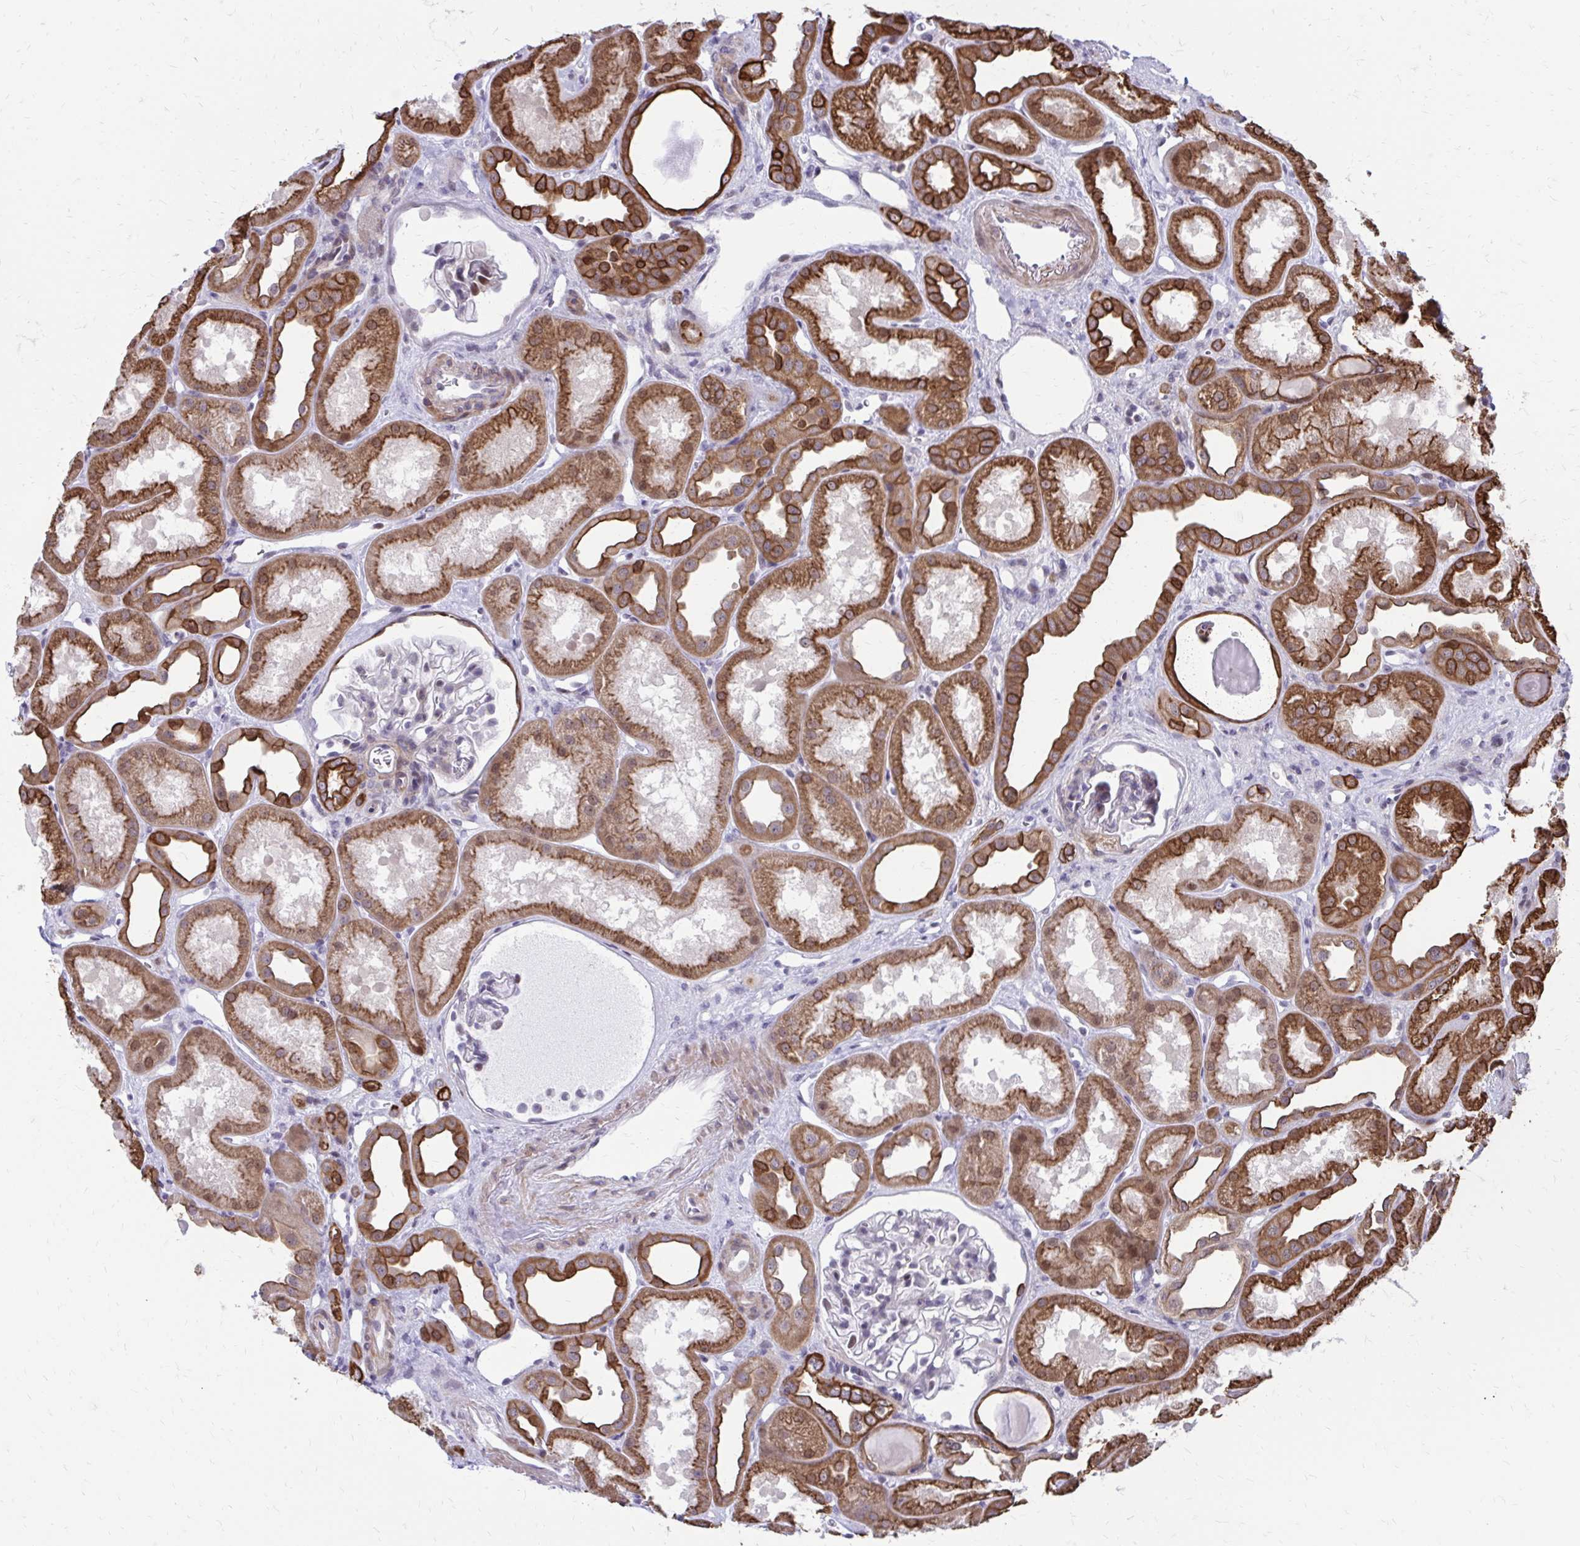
{"staining": {"intensity": "weak", "quantity": "<25%", "location": "nuclear"}, "tissue": "kidney", "cell_type": "Cells in glomeruli", "image_type": "normal", "snomed": [{"axis": "morphology", "description": "Normal tissue, NOS"}, {"axis": "topography", "description": "Kidney"}], "caption": "The micrograph demonstrates no significant staining in cells in glomeruli of kidney.", "gene": "ANKRD30B", "patient": {"sex": "male", "age": 61}}